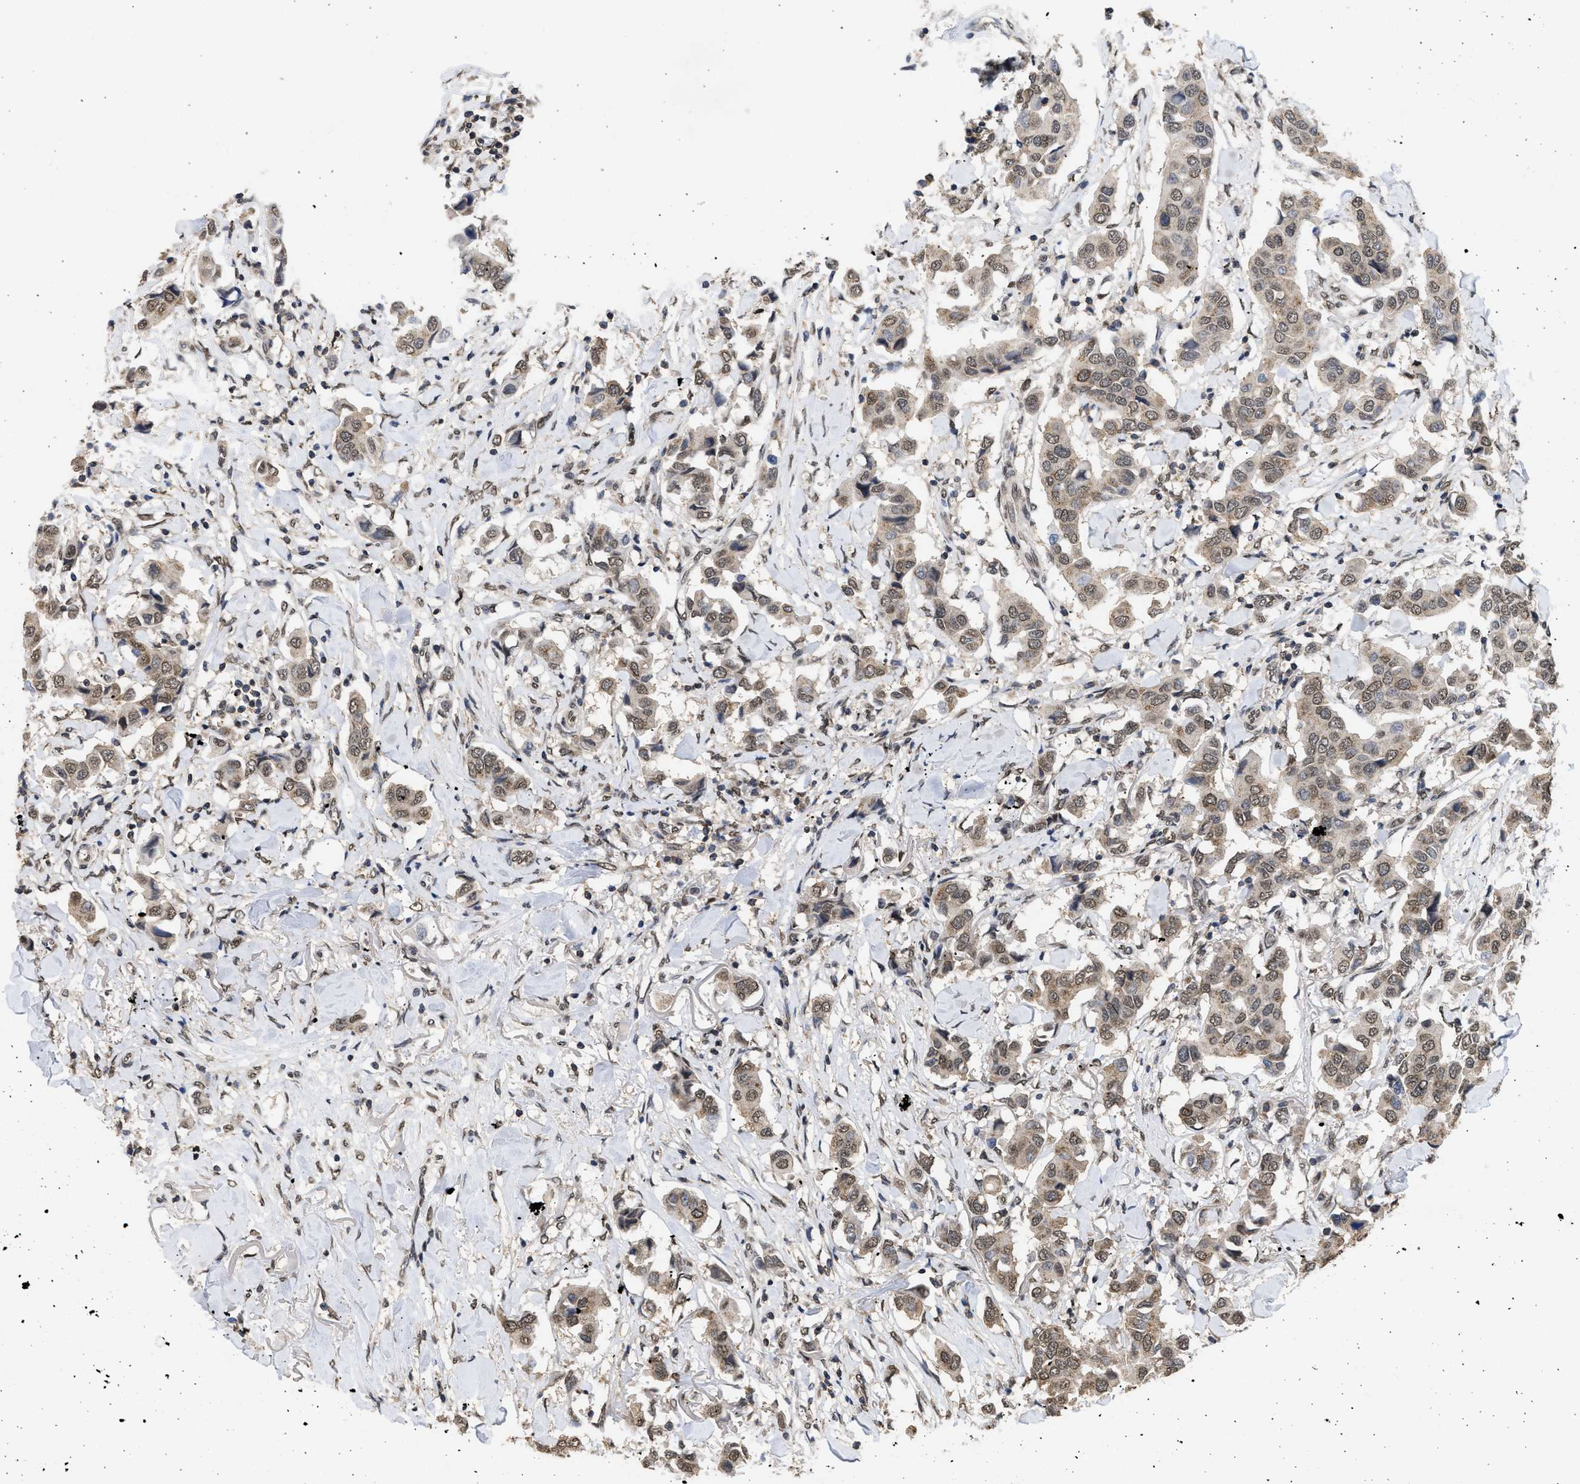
{"staining": {"intensity": "weak", "quantity": ">75%", "location": "cytoplasmic/membranous,nuclear"}, "tissue": "breast cancer", "cell_type": "Tumor cells", "image_type": "cancer", "snomed": [{"axis": "morphology", "description": "Duct carcinoma"}, {"axis": "topography", "description": "Breast"}], "caption": "Immunohistochemical staining of invasive ductal carcinoma (breast) reveals low levels of weak cytoplasmic/membranous and nuclear protein staining in about >75% of tumor cells.", "gene": "NUP35", "patient": {"sex": "female", "age": 80}}